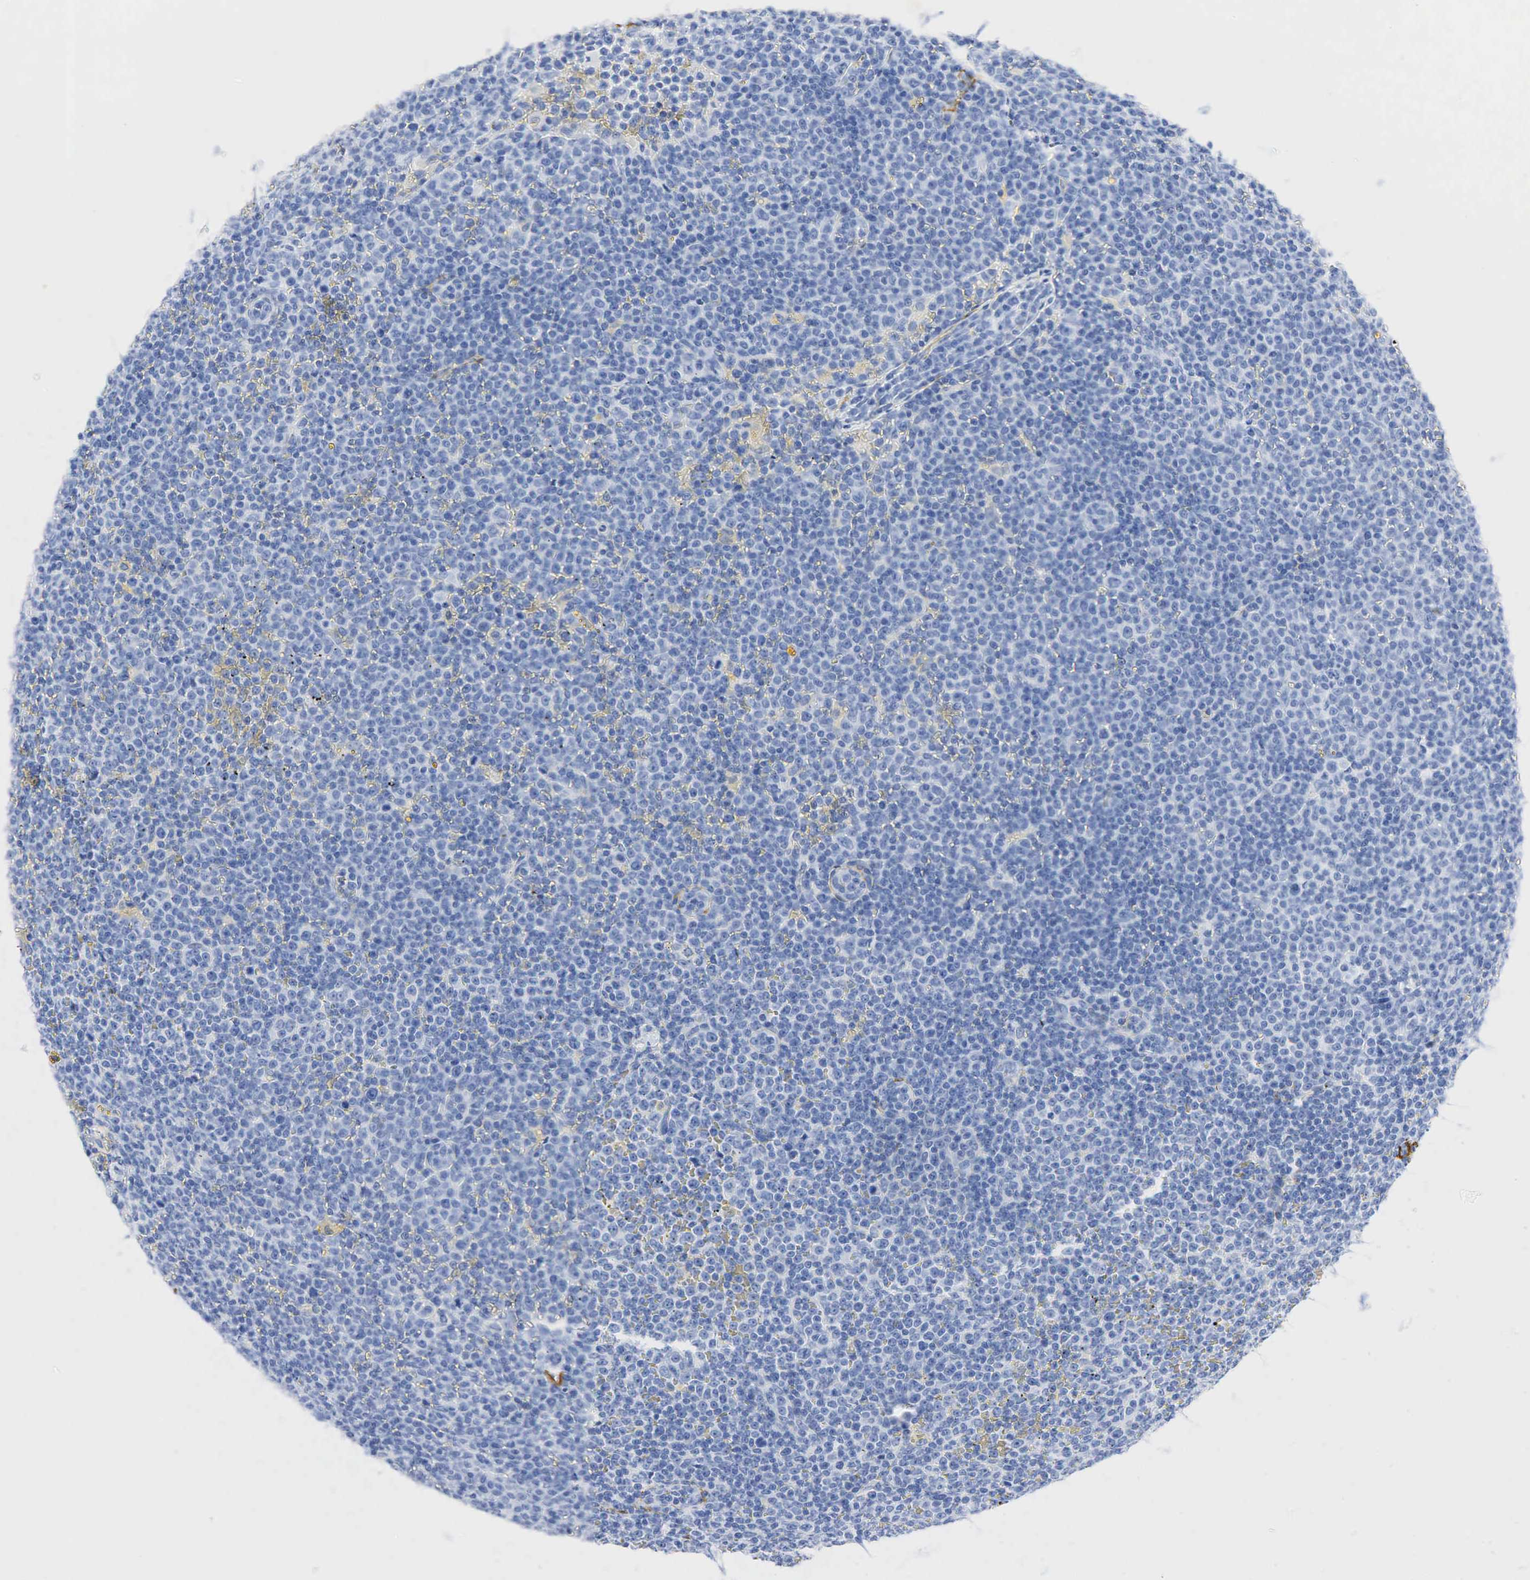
{"staining": {"intensity": "negative", "quantity": "none", "location": "none"}, "tissue": "lymphoma", "cell_type": "Tumor cells", "image_type": "cancer", "snomed": [{"axis": "morphology", "description": "Malignant lymphoma, non-Hodgkin's type, Low grade"}, {"axis": "topography", "description": "Lymph node"}], "caption": "Tumor cells are negative for protein expression in human low-grade malignant lymphoma, non-Hodgkin's type. (DAB IHC with hematoxylin counter stain).", "gene": "ACTA1", "patient": {"sex": "male", "age": 50}}